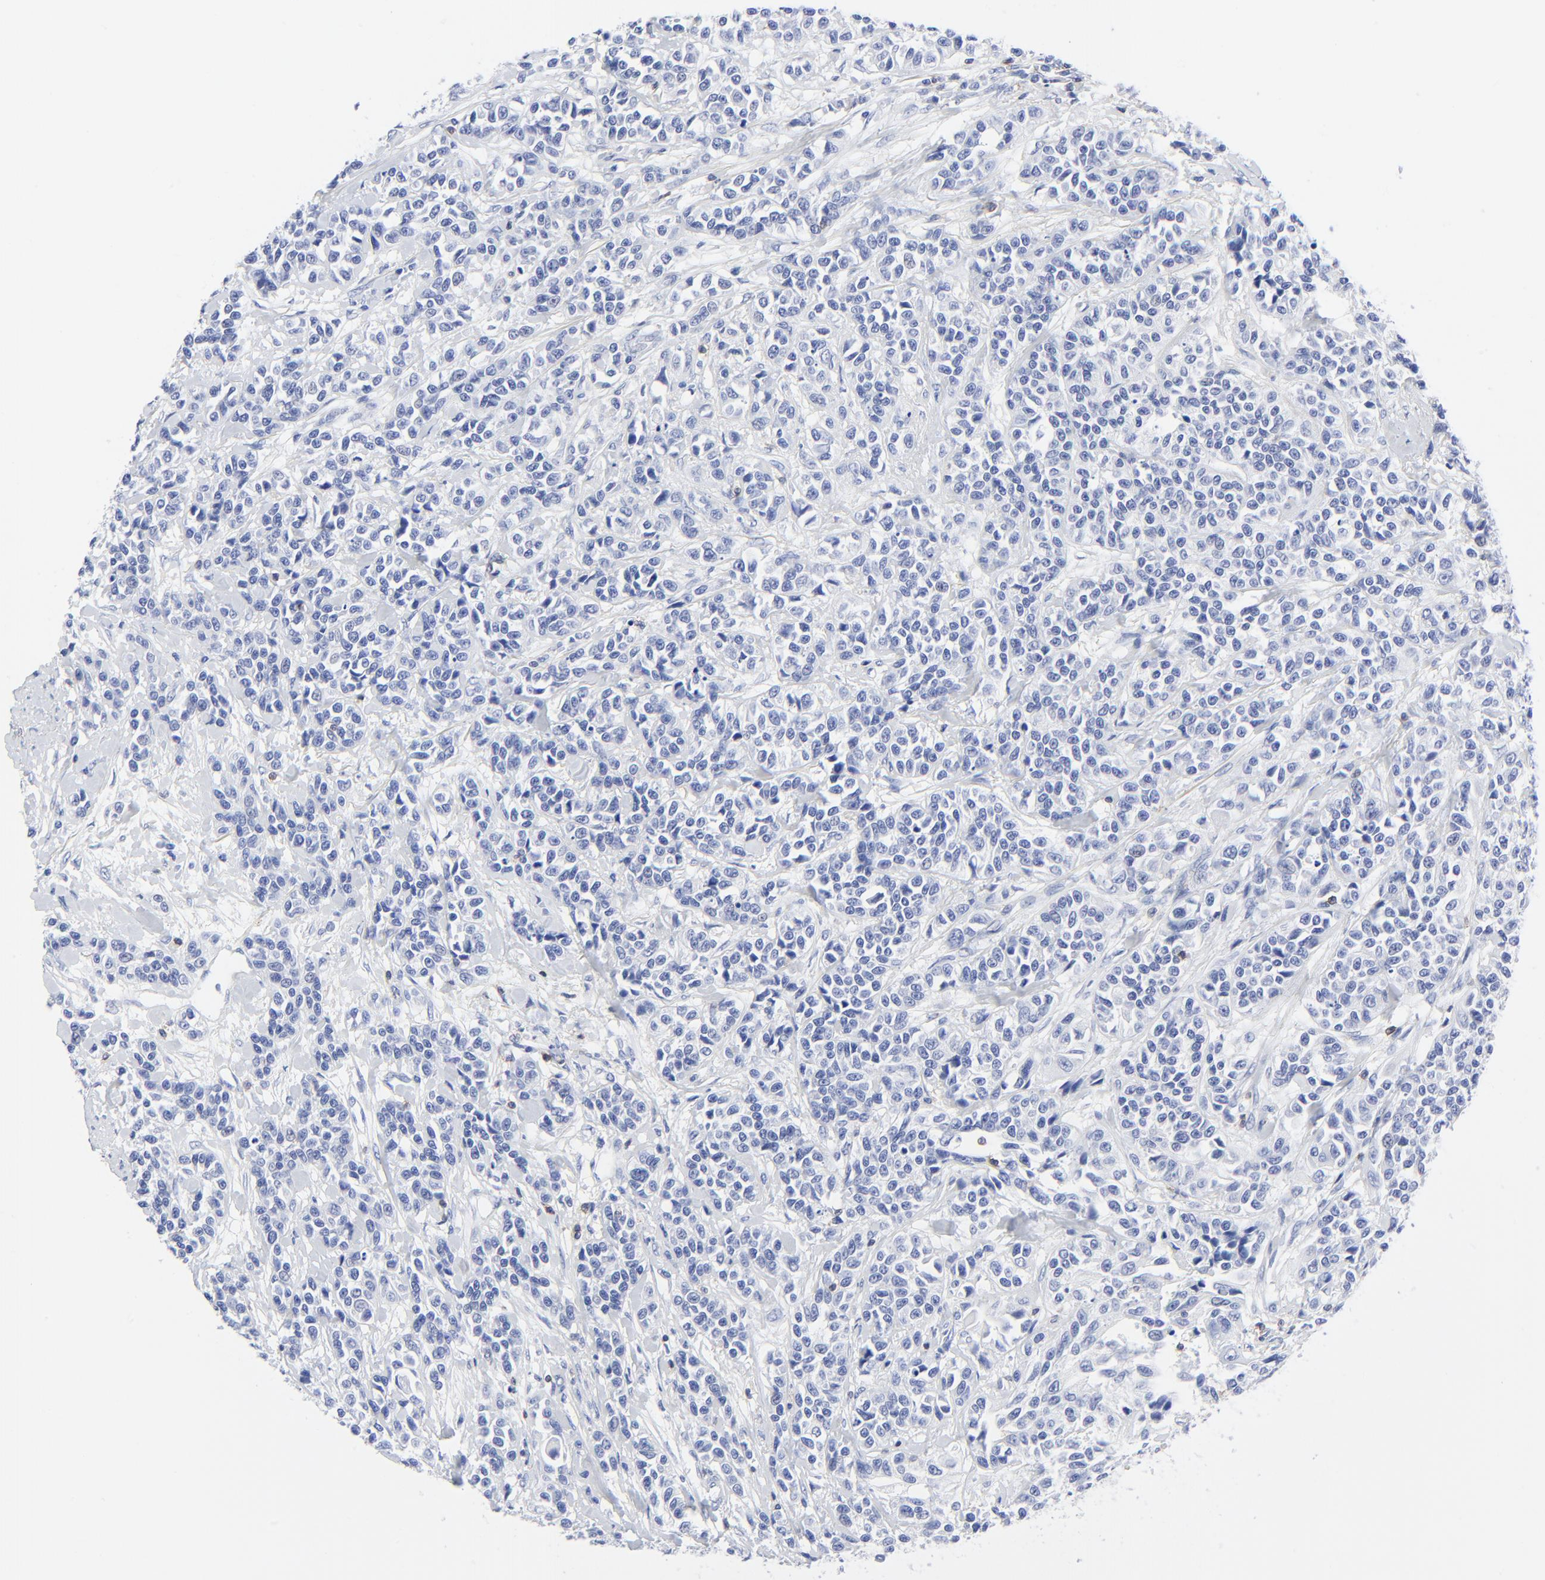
{"staining": {"intensity": "negative", "quantity": "none", "location": "none"}, "tissue": "urothelial cancer", "cell_type": "Tumor cells", "image_type": "cancer", "snomed": [{"axis": "morphology", "description": "Urothelial carcinoma, High grade"}, {"axis": "topography", "description": "Urinary bladder"}], "caption": "There is no significant positivity in tumor cells of urothelial carcinoma (high-grade).", "gene": "LCK", "patient": {"sex": "female", "age": 81}}